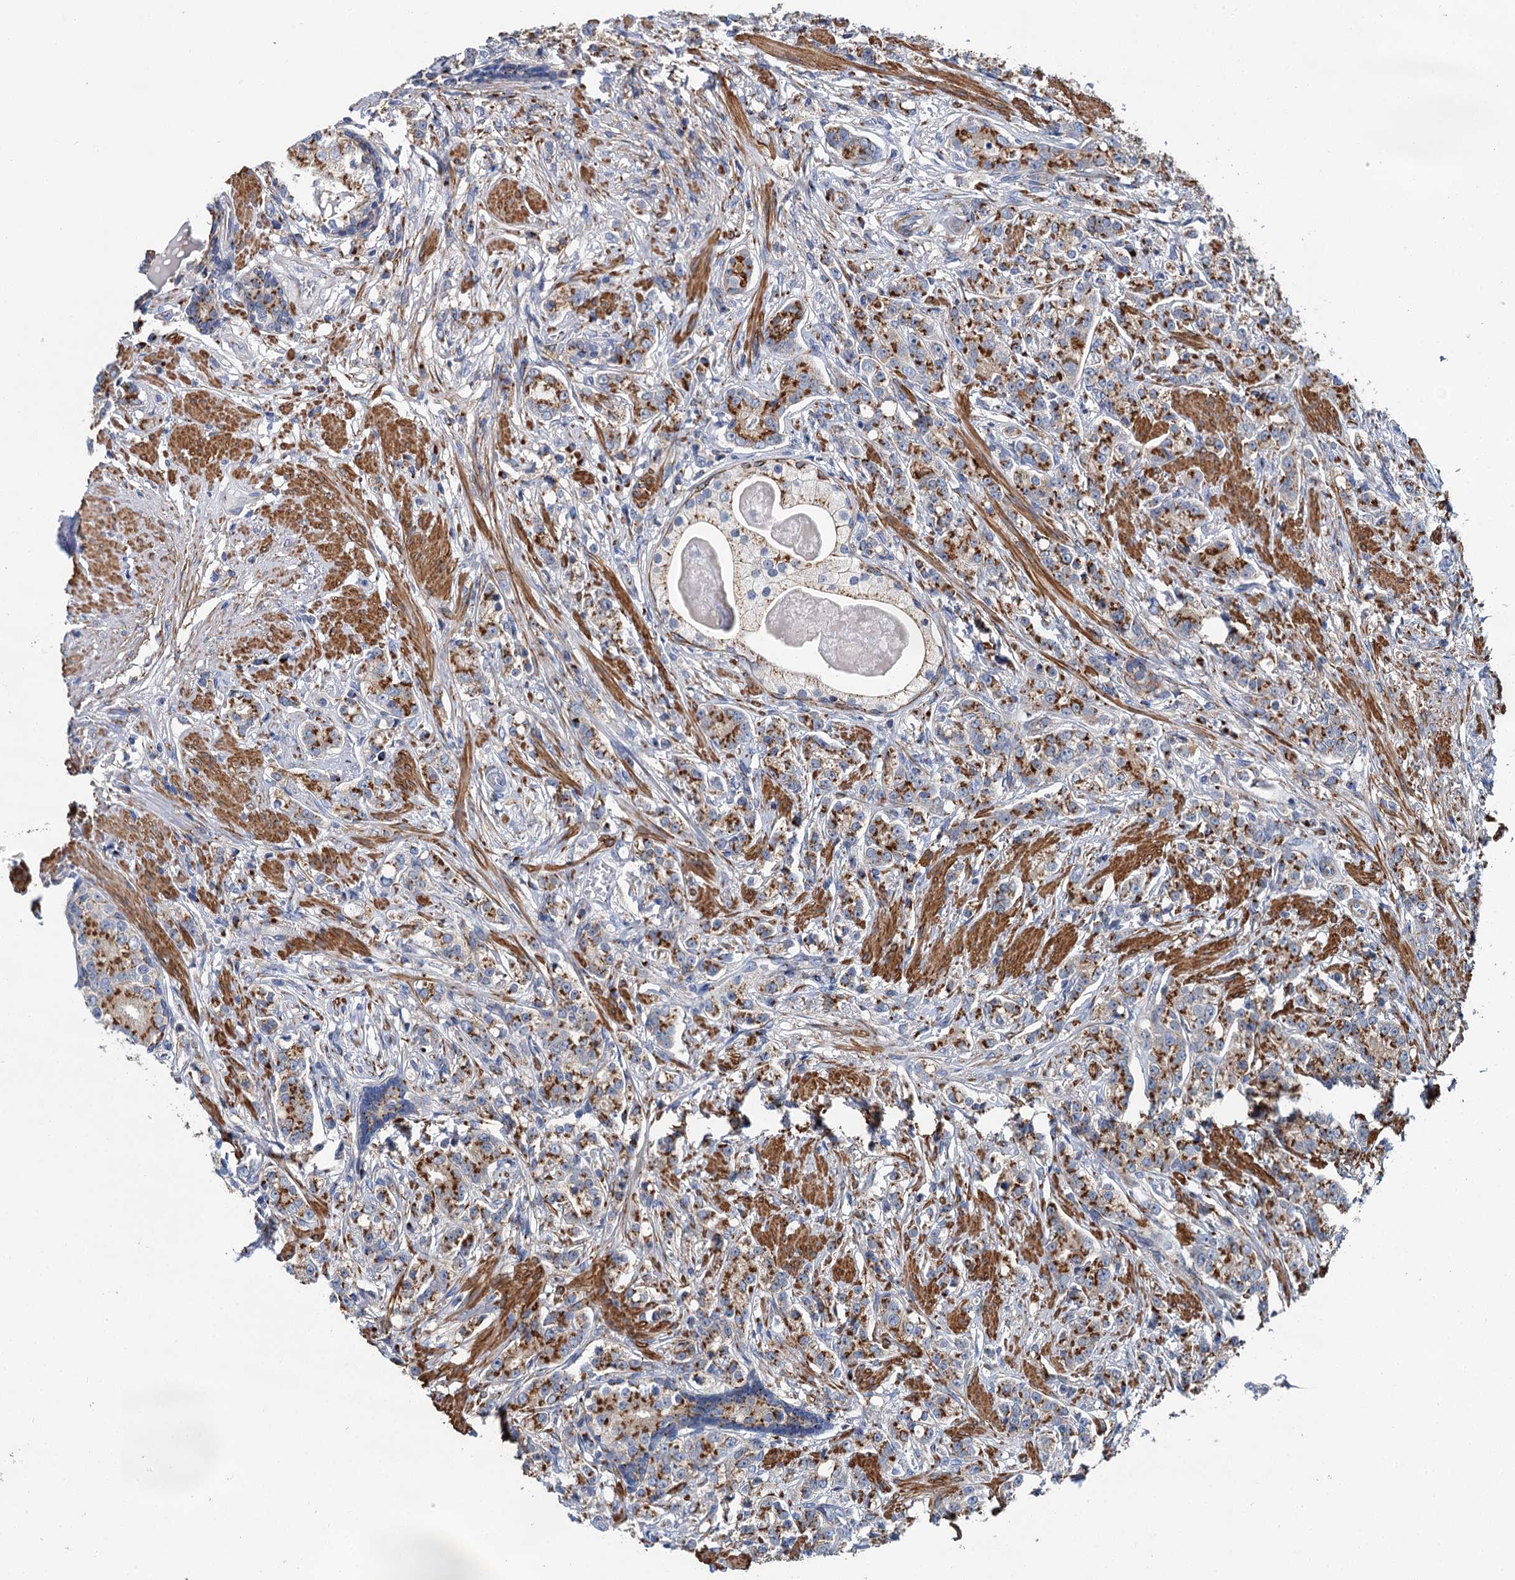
{"staining": {"intensity": "moderate", "quantity": ">75%", "location": "cytoplasmic/membranous"}, "tissue": "prostate cancer", "cell_type": "Tumor cells", "image_type": "cancer", "snomed": [{"axis": "morphology", "description": "Adenocarcinoma, High grade"}, {"axis": "topography", "description": "Prostate"}], "caption": "Protein analysis of prostate adenocarcinoma (high-grade) tissue shows moderate cytoplasmic/membranous staining in approximately >75% of tumor cells.", "gene": "BET1L", "patient": {"sex": "male", "age": 69}}